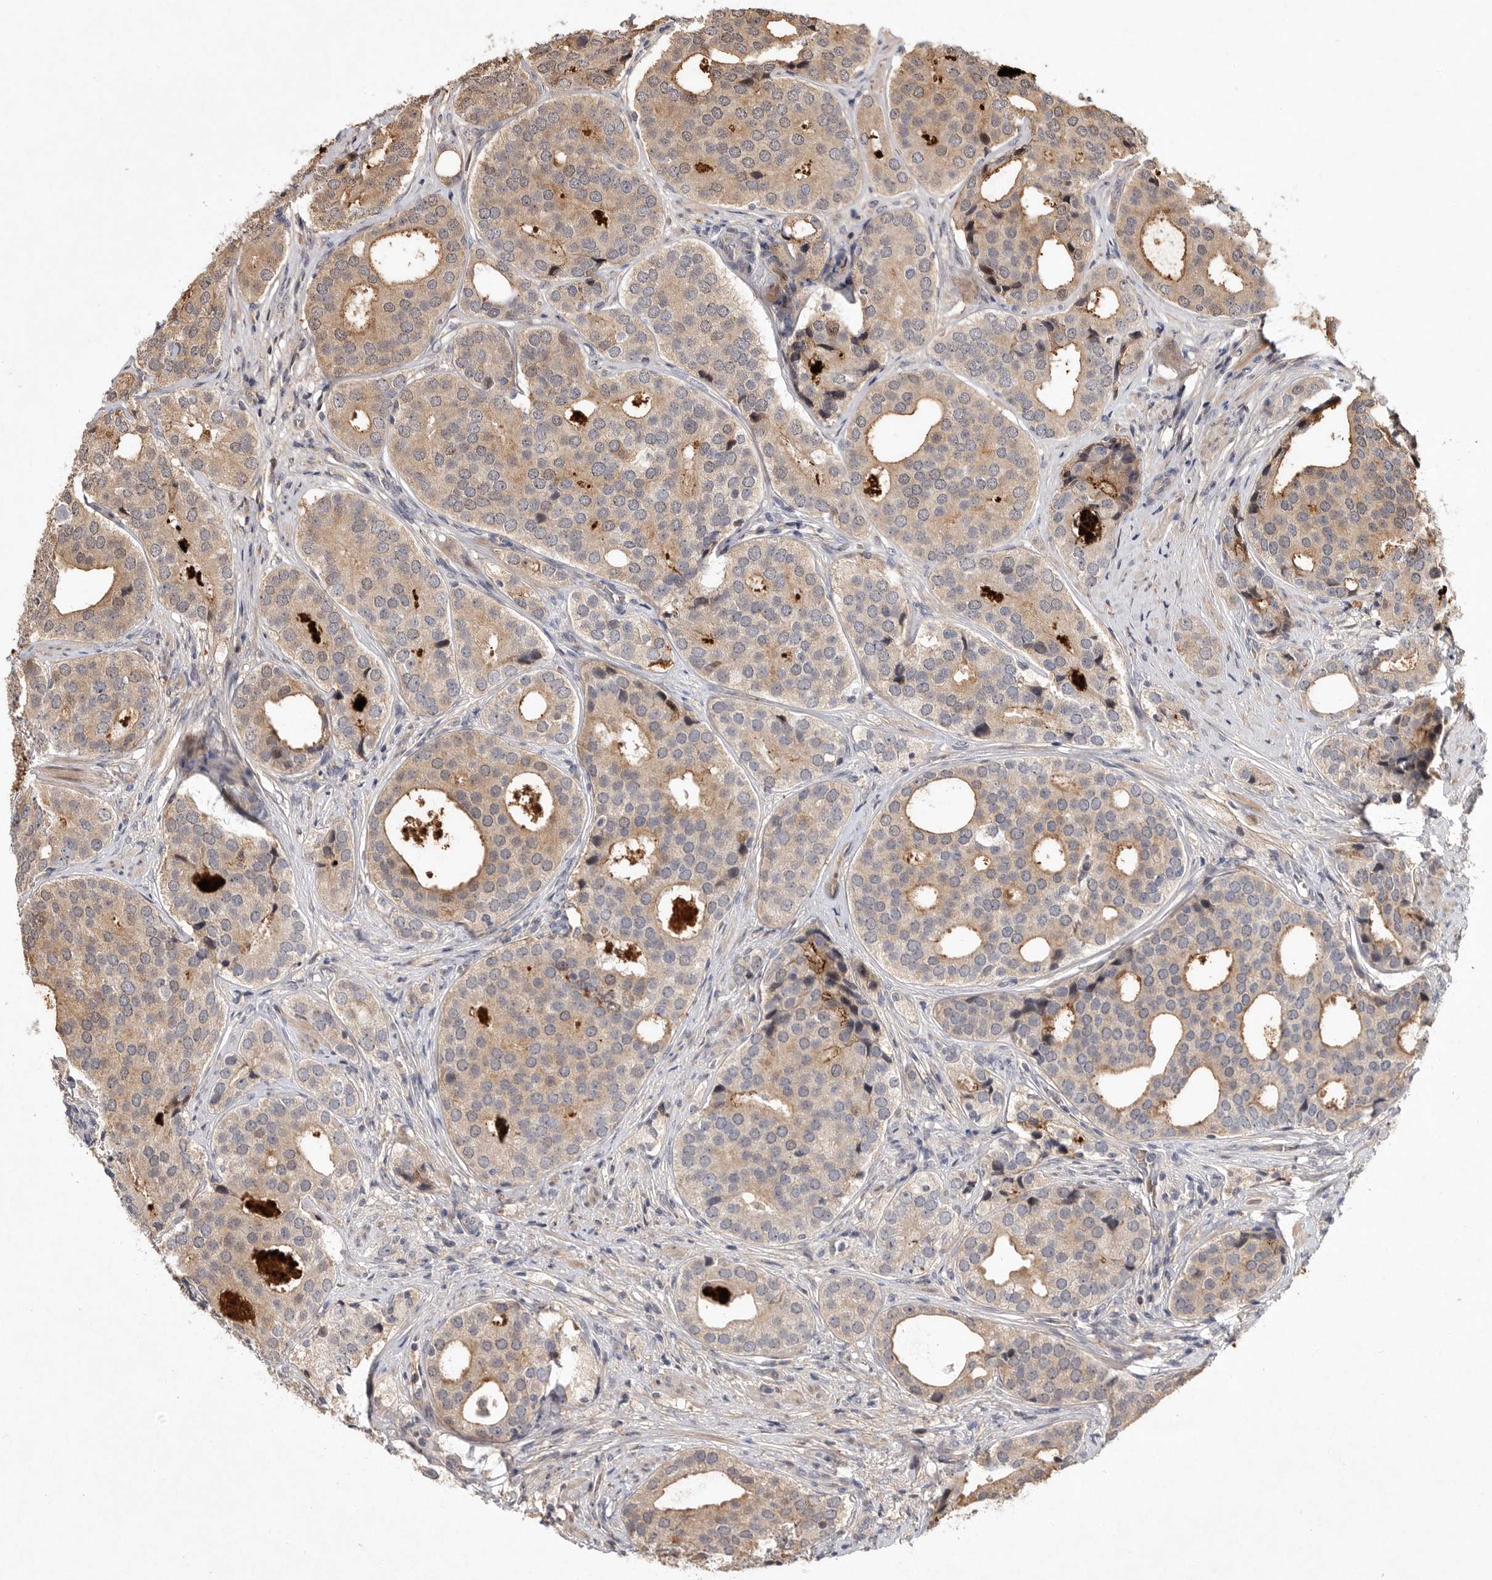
{"staining": {"intensity": "weak", "quantity": ">75%", "location": "cytoplasmic/membranous,nuclear"}, "tissue": "prostate cancer", "cell_type": "Tumor cells", "image_type": "cancer", "snomed": [{"axis": "morphology", "description": "Adenocarcinoma, High grade"}, {"axis": "topography", "description": "Prostate"}], "caption": "Immunohistochemical staining of human prostate high-grade adenocarcinoma reveals weak cytoplasmic/membranous and nuclear protein staining in approximately >75% of tumor cells.", "gene": "VN1R4", "patient": {"sex": "male", "age": 56}}